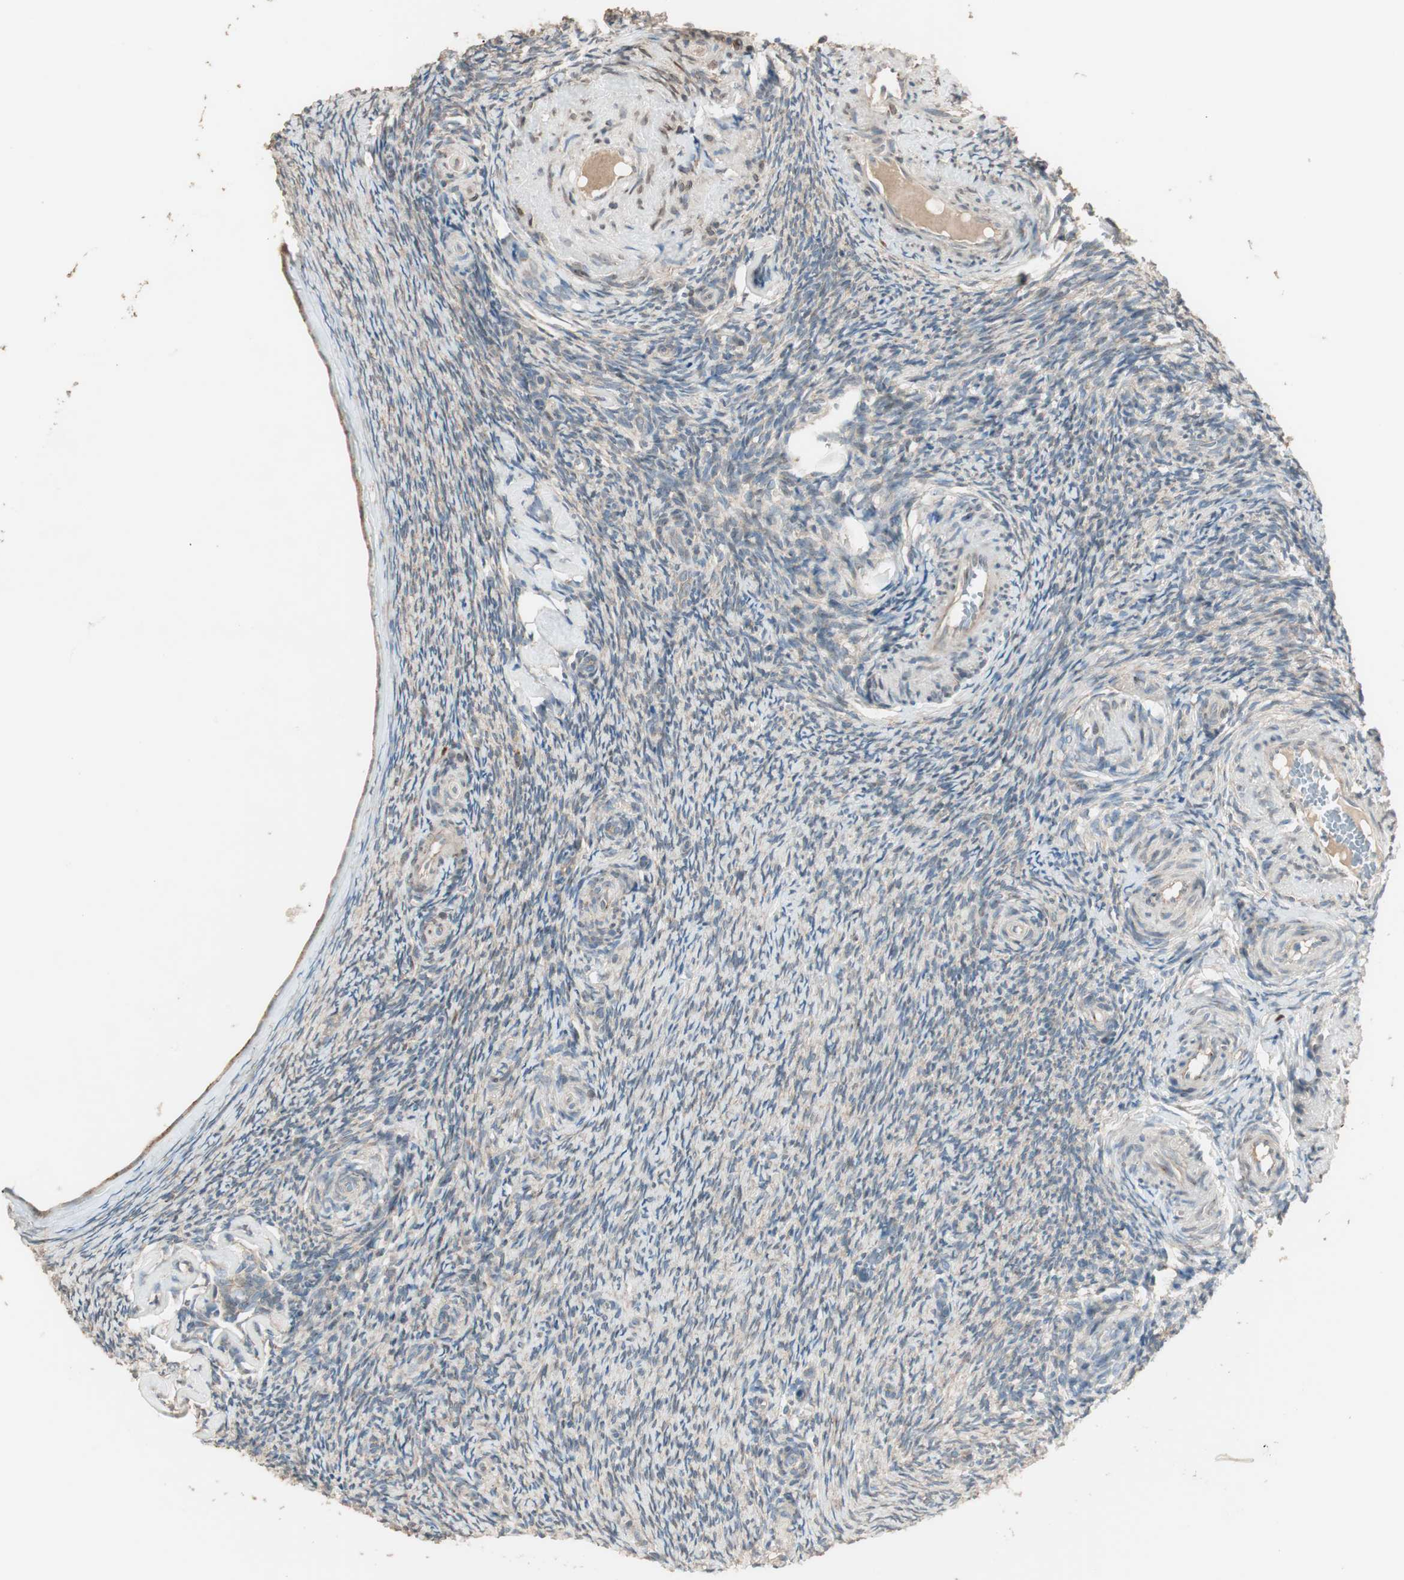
{"staining": {"intensity": "weak", "quantity": "25%-75%", "location": "cytoplasmic/membranous"}, "tissue": "ovary", "cell_type": "Ovarian stroma cells", "image_type": "normal", "snomed": [{"axis": "morphology", "description": "Normal tissue, NOS"}, {"axis": "topography", "description": "Ovary"}], "caption": "This histopathology image displays IHC staining of normal ovary, with low weak cytoplasmic/membranous positivity in approximately 25%-75% of ovarian stroma cells.", "gene": "RARRES1", "patient": {"sex": "female", "age": 60}}